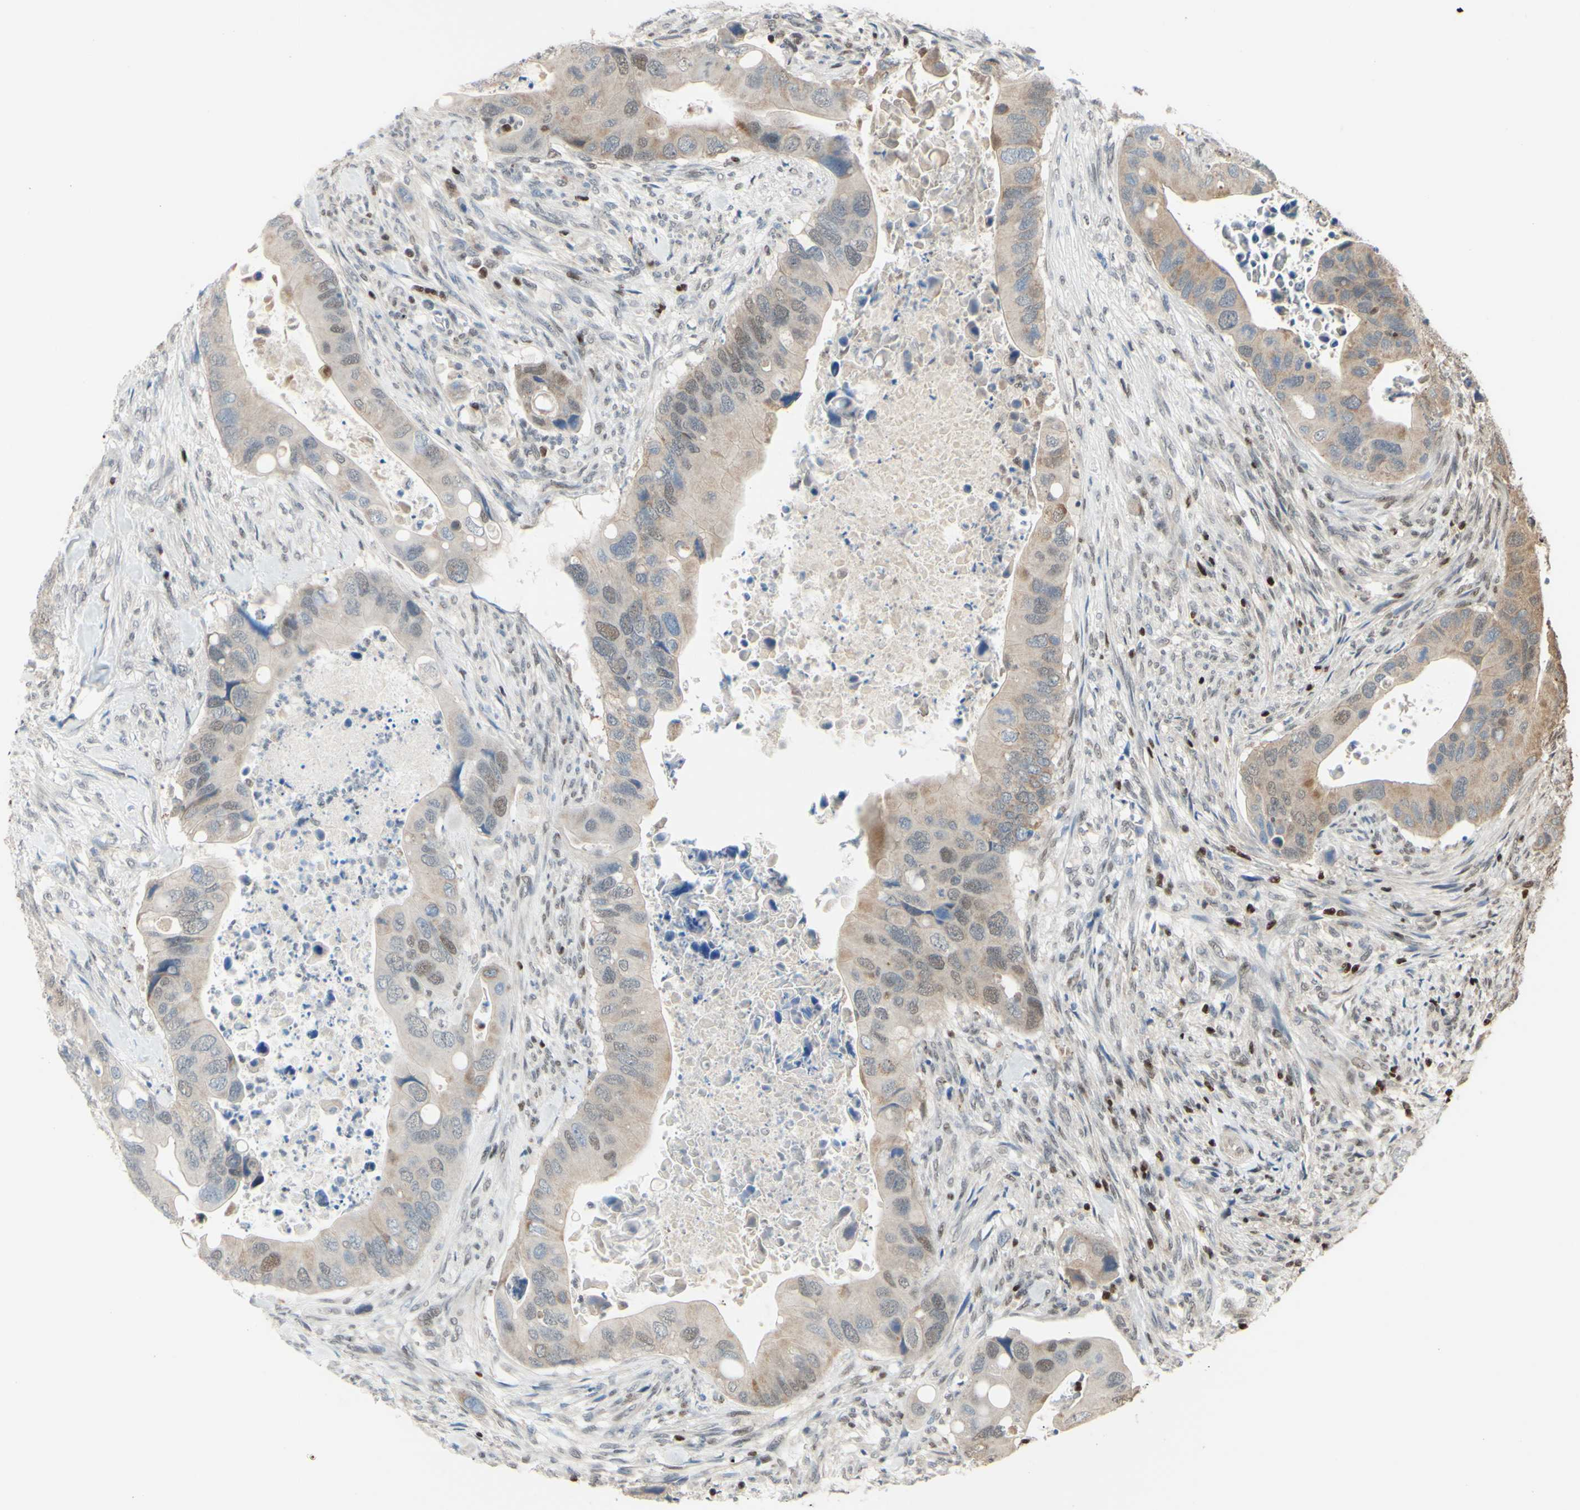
{"staining": {"intensity": "weak", "quantity": ">75%", "location": "cytoplasmic/membranous"}, "tissue": "colorectal cancer", "cell_type": "Tumor cells", "image_type": "cancer", "snomed": [{"axis": "morphology", "description": "Adenocarcinoma, NOS"}, {"axis": "topography", "description": "Rectum"}], "caption": "Protein expression analysis of human colorectal cancer (adenocarcinoma) reveals weak cytoplasmic/membranous staining in approximately >75% of tumor cells.", "gene": "SP4", "patient": {"sex": "female", "age": 57}}